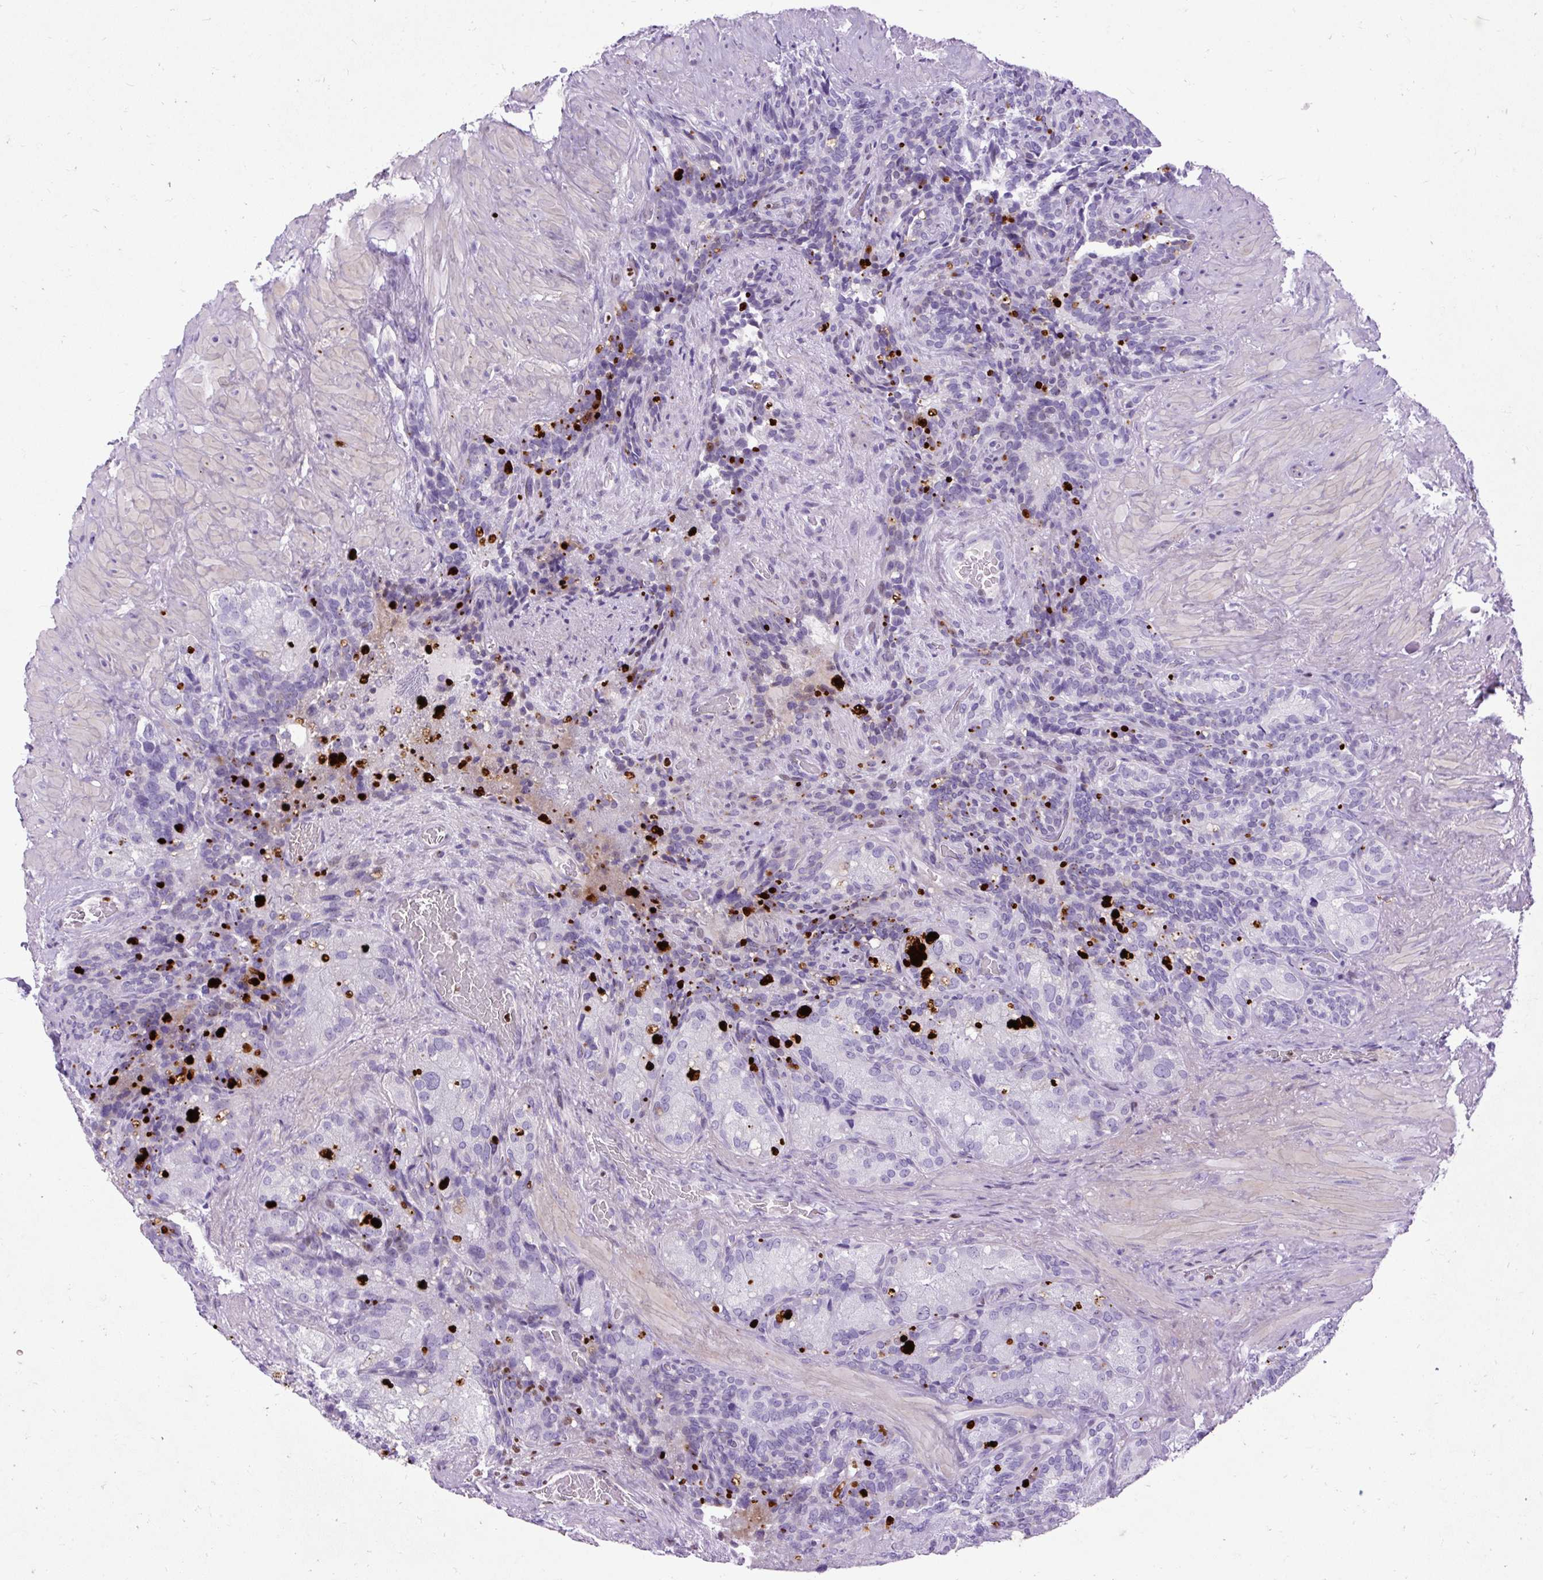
{"staining": {"intensity": "negative", "quantity": "none", "location": "none"}, "tissue": "seminal vesicle", "cell_type": "Glandular cells", "image_type": "normal", "snomed": [{"axis": "morphology", "description": "Normal tissue, NOS"}, {"axis": "topography", "description": "Seminal veicle"}], "caption": "IHC histopathology image of normal seminal vesicle: human seminal vesicle stained with DAB (3,3'-diaminobenzidine) shows no significant protein positivity in glandular cells. (Stains: DAB immunohistochemistry with hematoxylin counter stain, Microscopy: brightfield microscopy at high magnification).", "gene": "SPC24", "patient": {"sex": "male", "age": 69}}